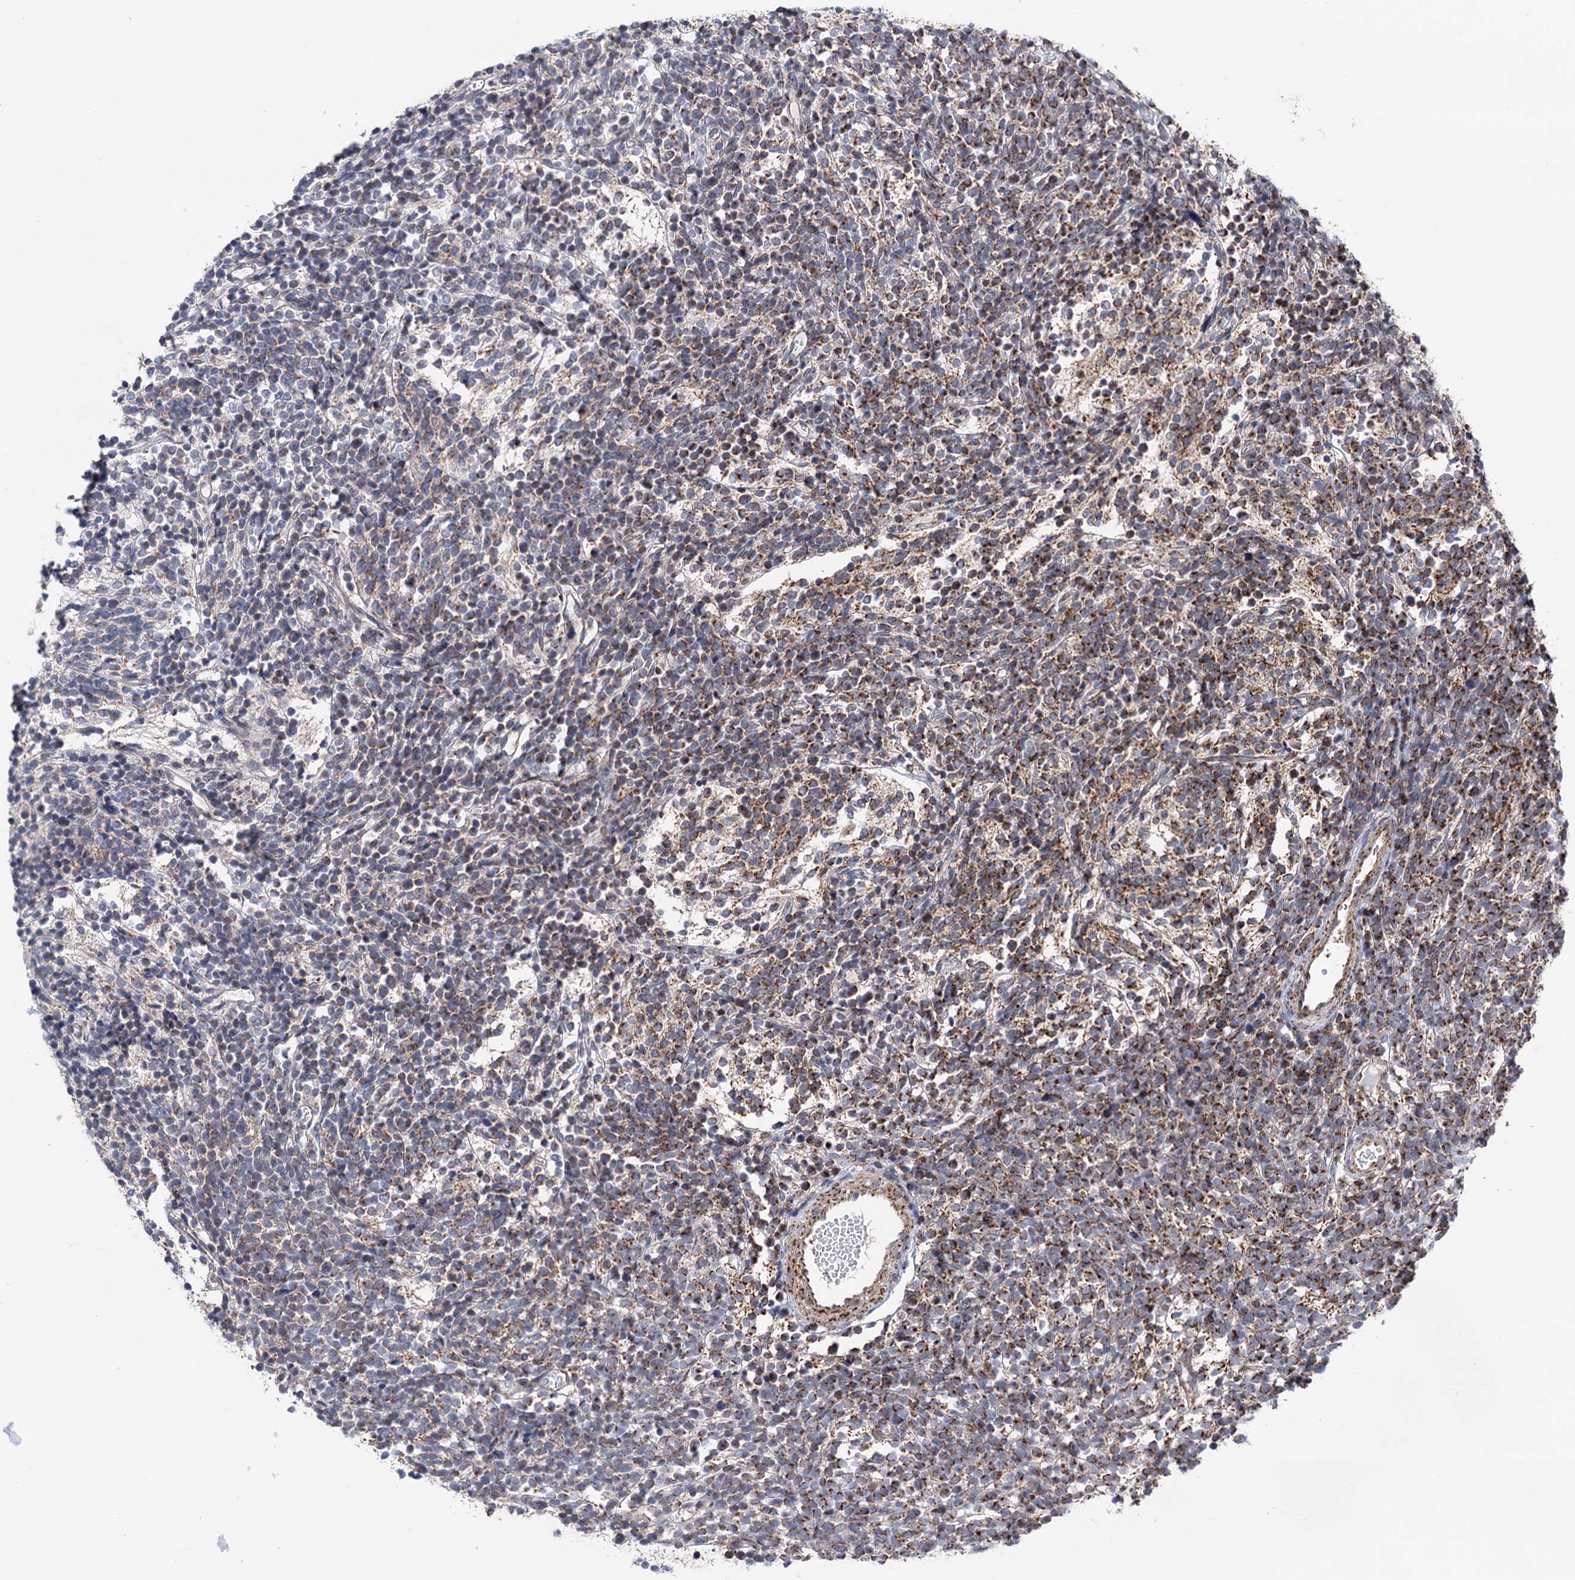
{"staining": {"intensity": "strong", "quantity": "25%-75%", "location": "cytoplasmic/membranous"}, "tissue": "glioma", "cell_type": "Tumor cells", "image_type": "cancer", "snomed": [{"axis": "morphology", "description": "Glioma, malignant, Low grade"}, {"axis": "topography", "description": "Brain"}], "caption": "Glioma stained for a protein displays strong cytoplasmic/membranous positivity in tumor cells.", "gene": "SUCLA2", "patient": {"sex": "female", "age": 1}}